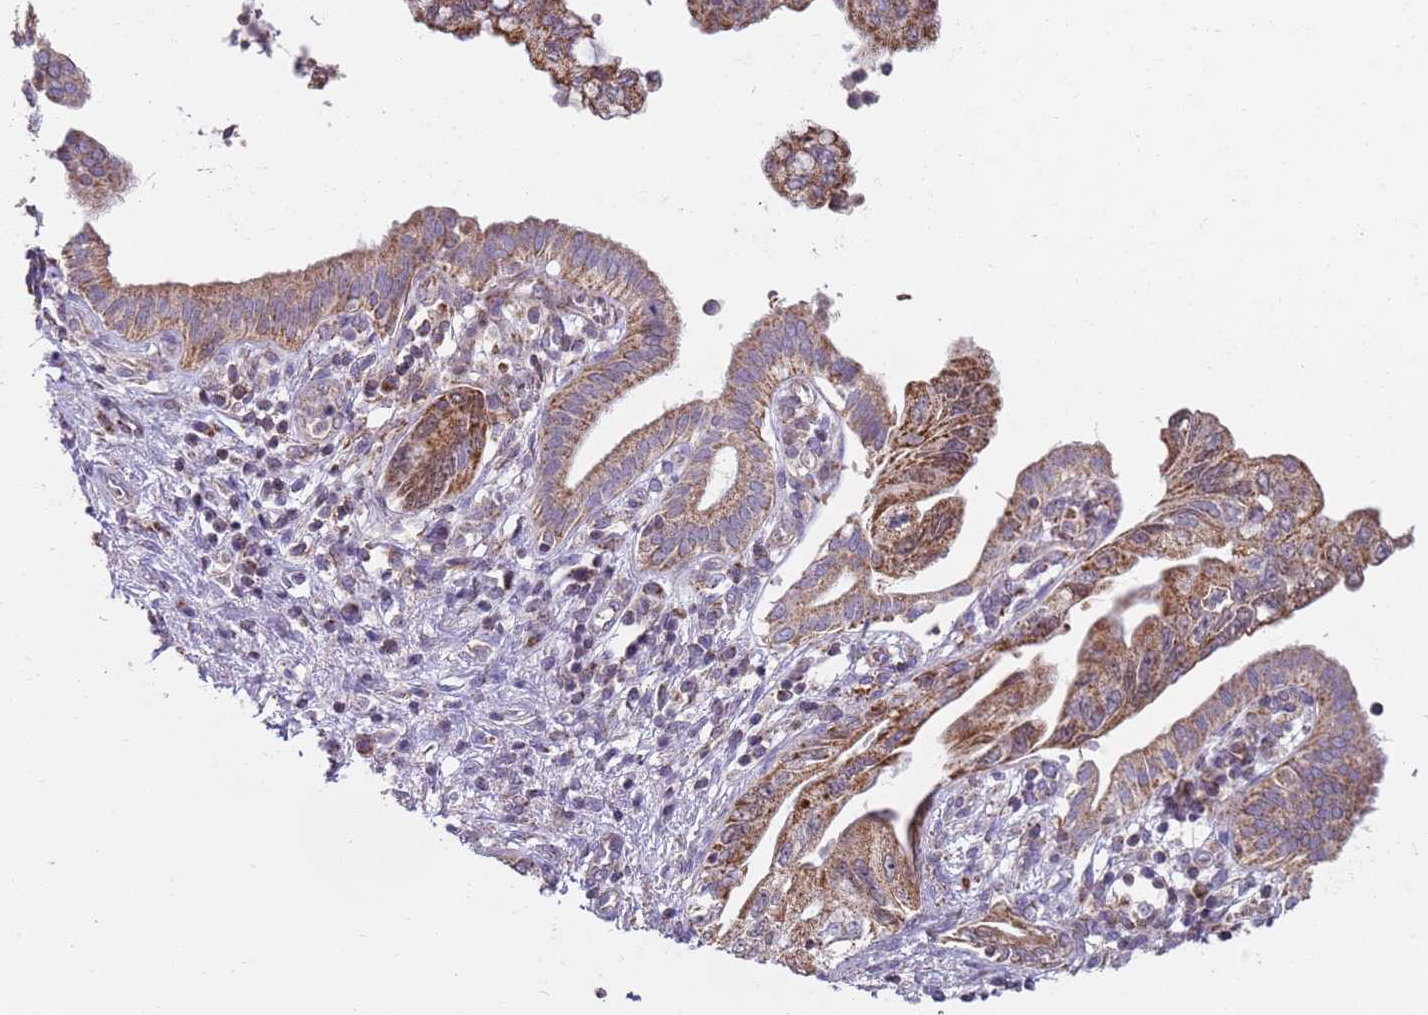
{"staining": {"intensity": "moderate", "quantity": ">75%", "location": "cytoplasmic/membranous"}, "tissue": "pancreatic cancer", "cell_type": "Tumor cells", "image_type": "cancer", "snomed": [{"axis": "morphology", "description": "Adenocarcinoma, NOS"}, {"axis": "topography", "description": "Pancreas"}], "caption": "There is medium levels of moderate cytoplasmic/membranous staining in tumor cells of pancreatic adenocarcinoma, as demonstrated by immunohistochemical staining (brown color).", "gene": "GAS8", "patient": {"sex": "female", "age": 73}}